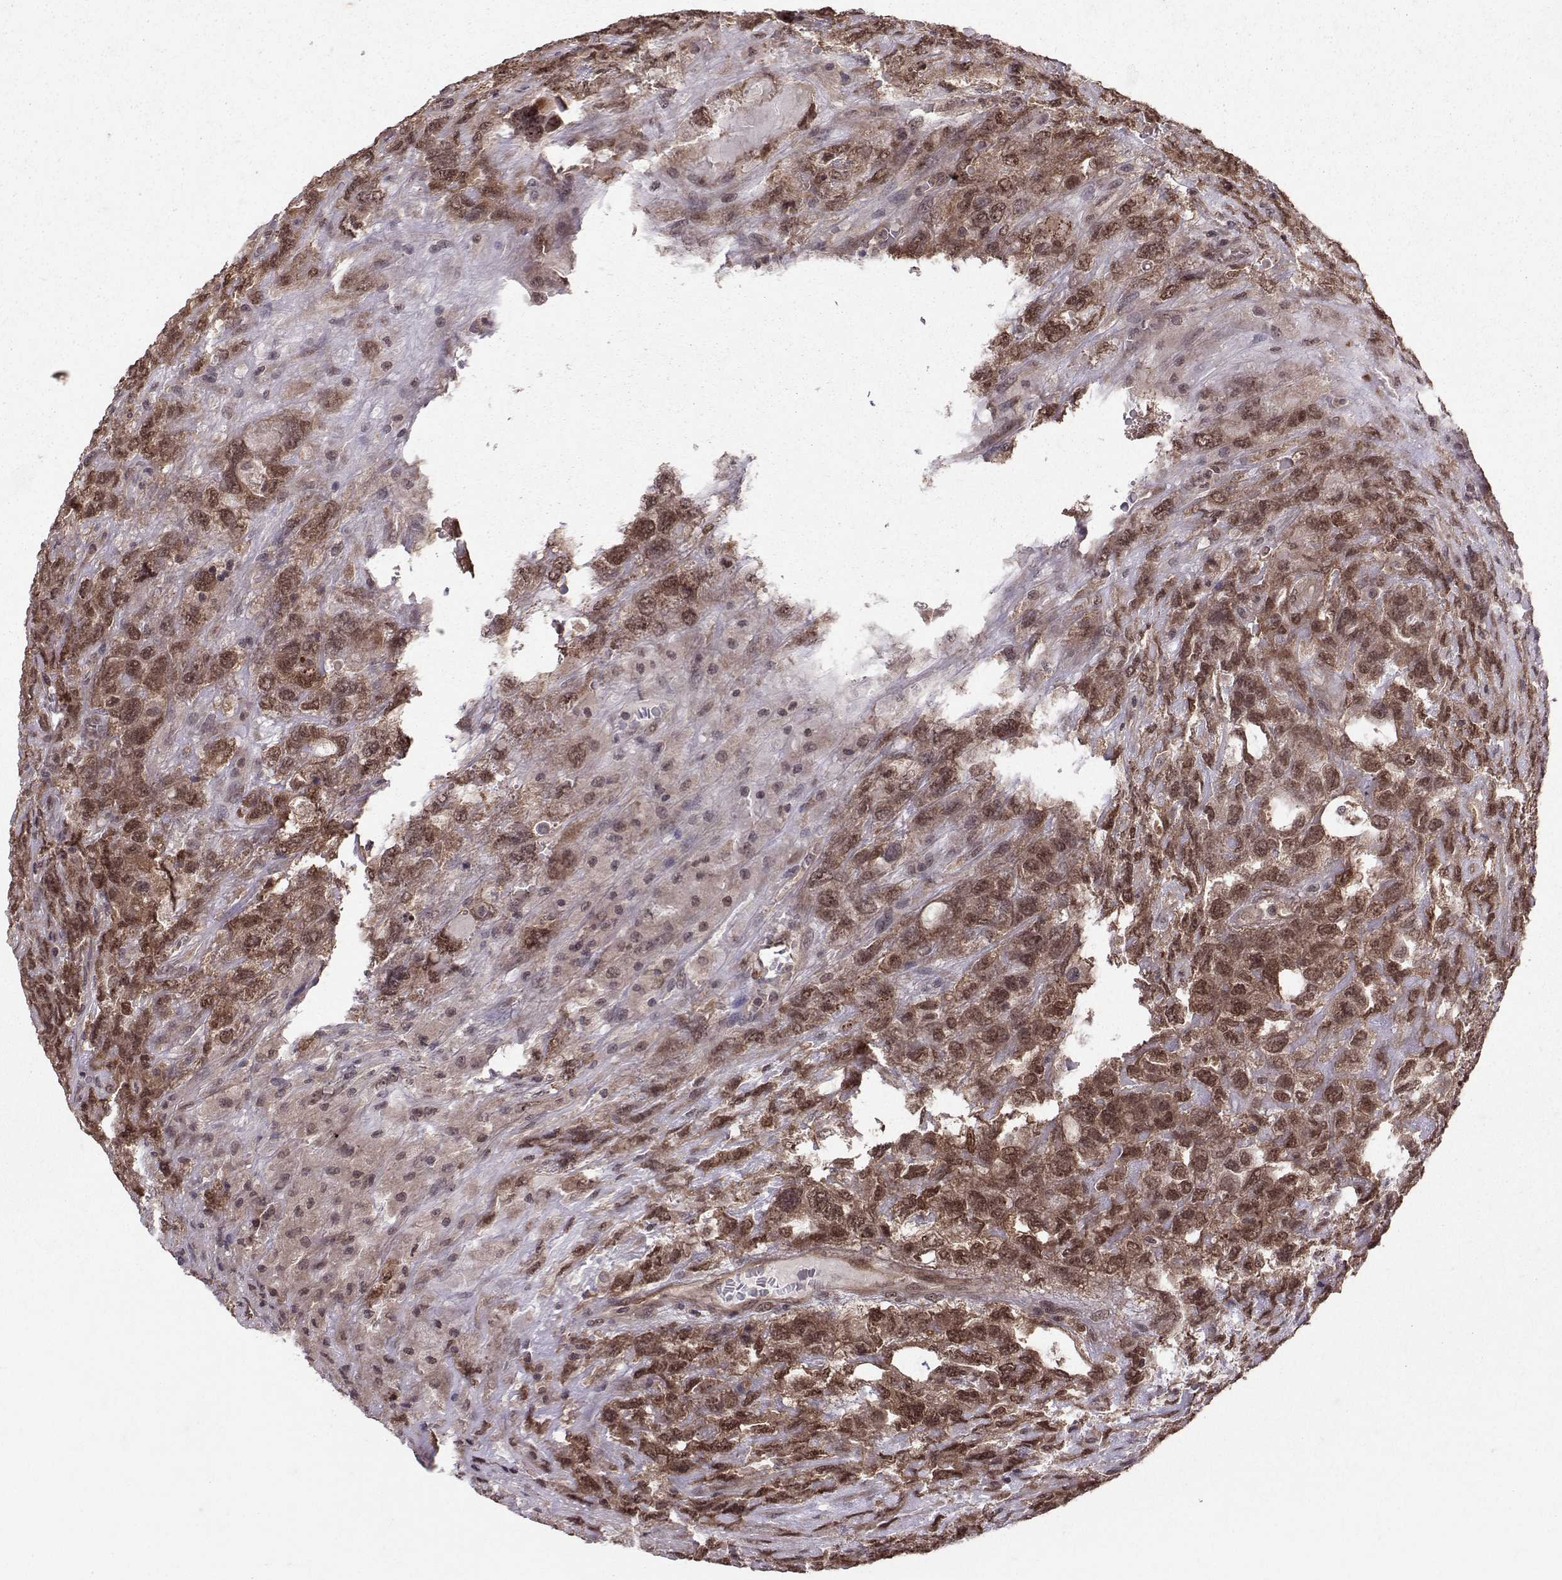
{"staining": {"intensity": "moderate", "quantity": ">75%", "location": "cytoplasmic/membranous,nuclear"}, "tissue": "testis cancer", "cell_type": "Tumor cells", "image_type": "cancer", "snomed": [{"axis": "morphology", "description": "Seminoma, NOS"}, {"axis": "topography", "description": "Testis"}], "caption": "Immunohistochemical staining of testis seminoma demonstrates medium levels of moderate cytoplasmic/membranous and nuclear protein staining in about >75% of tumor cells.", "gene": "PPP2R2A", "patient": {"sex": "male", "age": 52}}